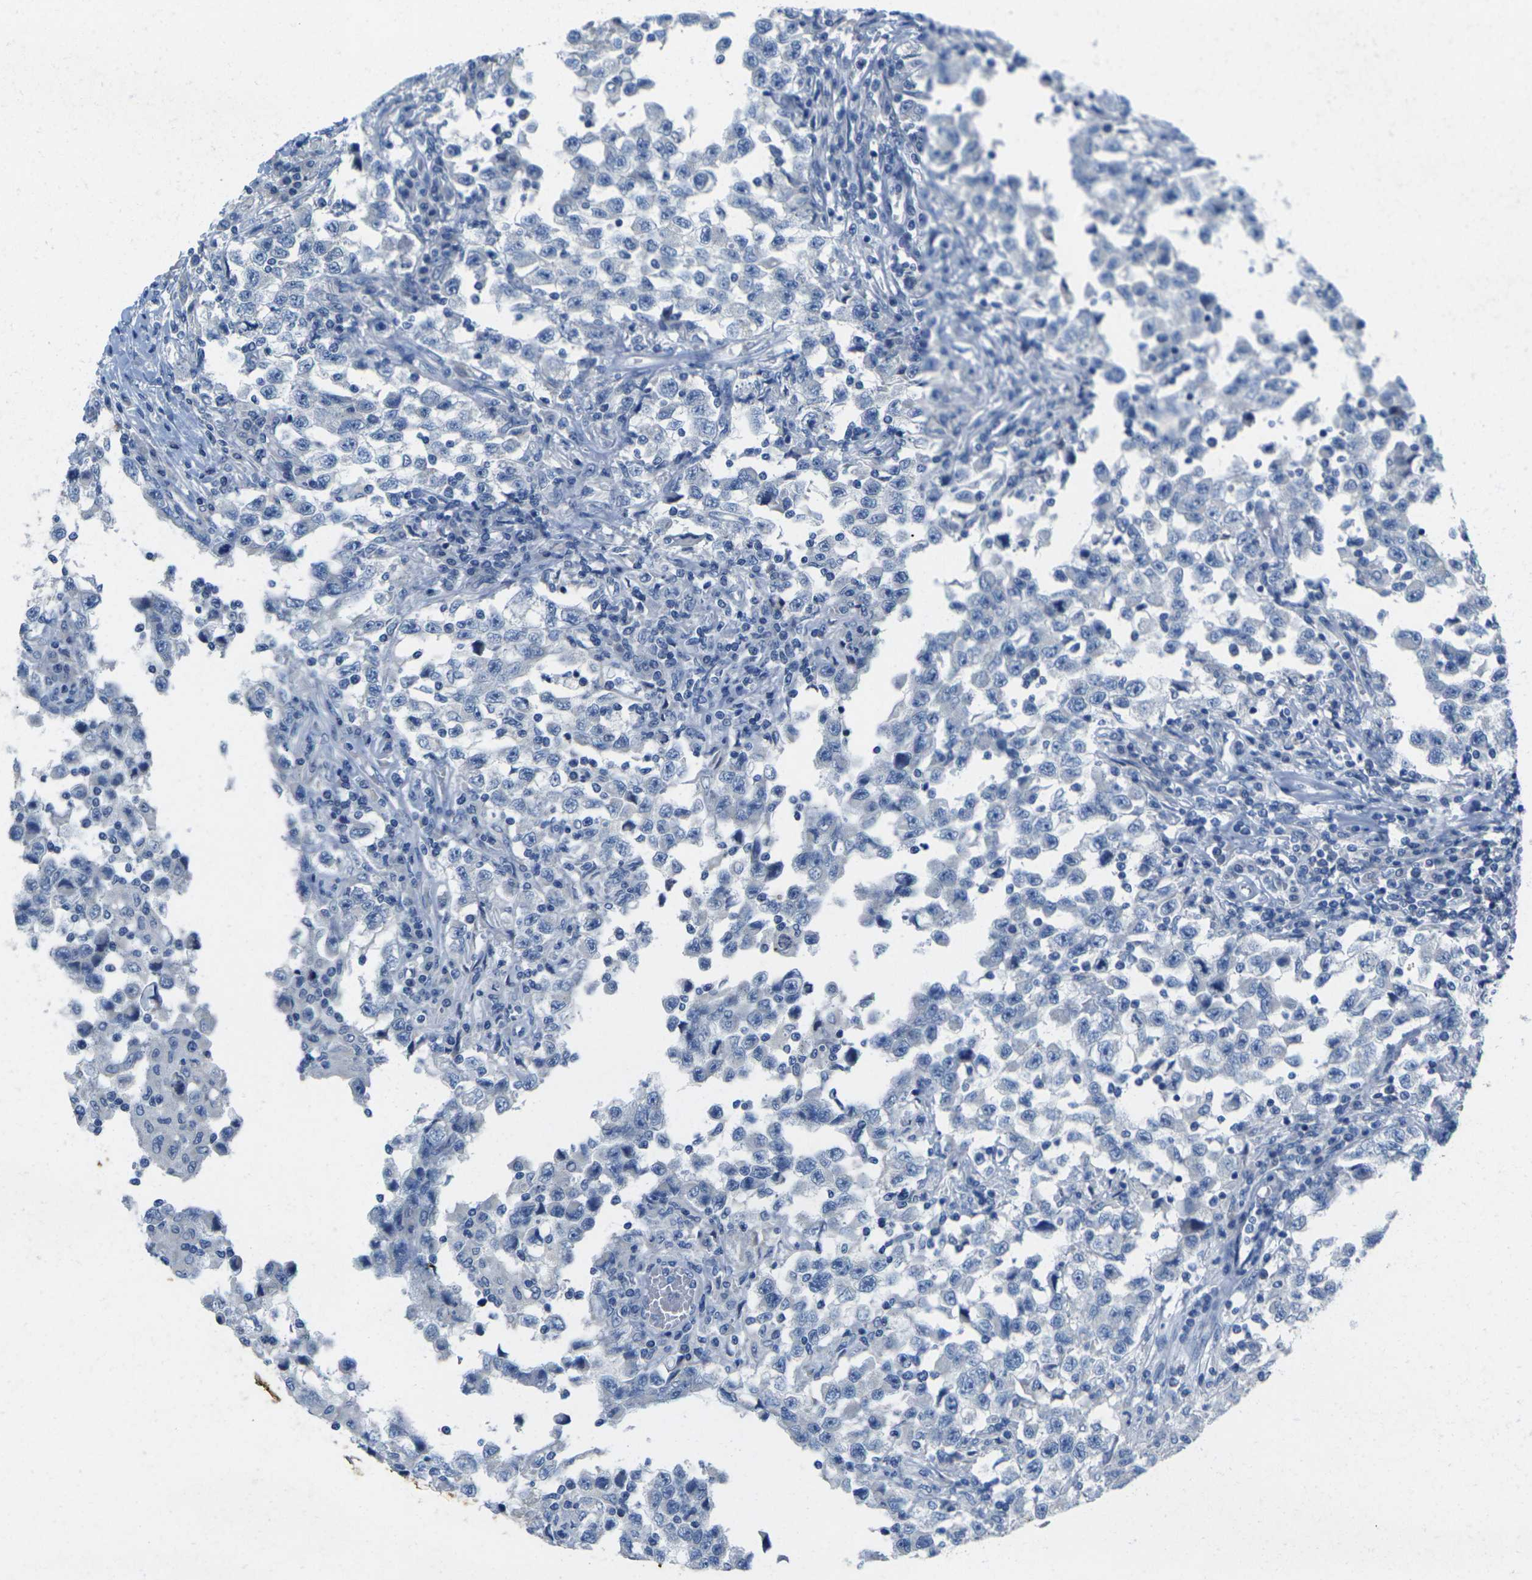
{"staining": {"intensity": "negative", "quantity": "none", "location": "none"}, "tissue": "testis cancer", "cell_type": "Tumor cells", "image_type": "cancer", "snomed": [{"axis": "morphology", "description": "Carcinoma, Embryonal, NOS"}, {"axis": "topography", "description": "Testis"}], "caption": "Micrograph shows no significant protein staining in tumor cells of testis cancer. The staining is performed using DAB brown chromogen with nuclei counter-stained in using hematoxylin.", "gene": "TNNI3", "patient": {"sex": "male", "age": 21}}